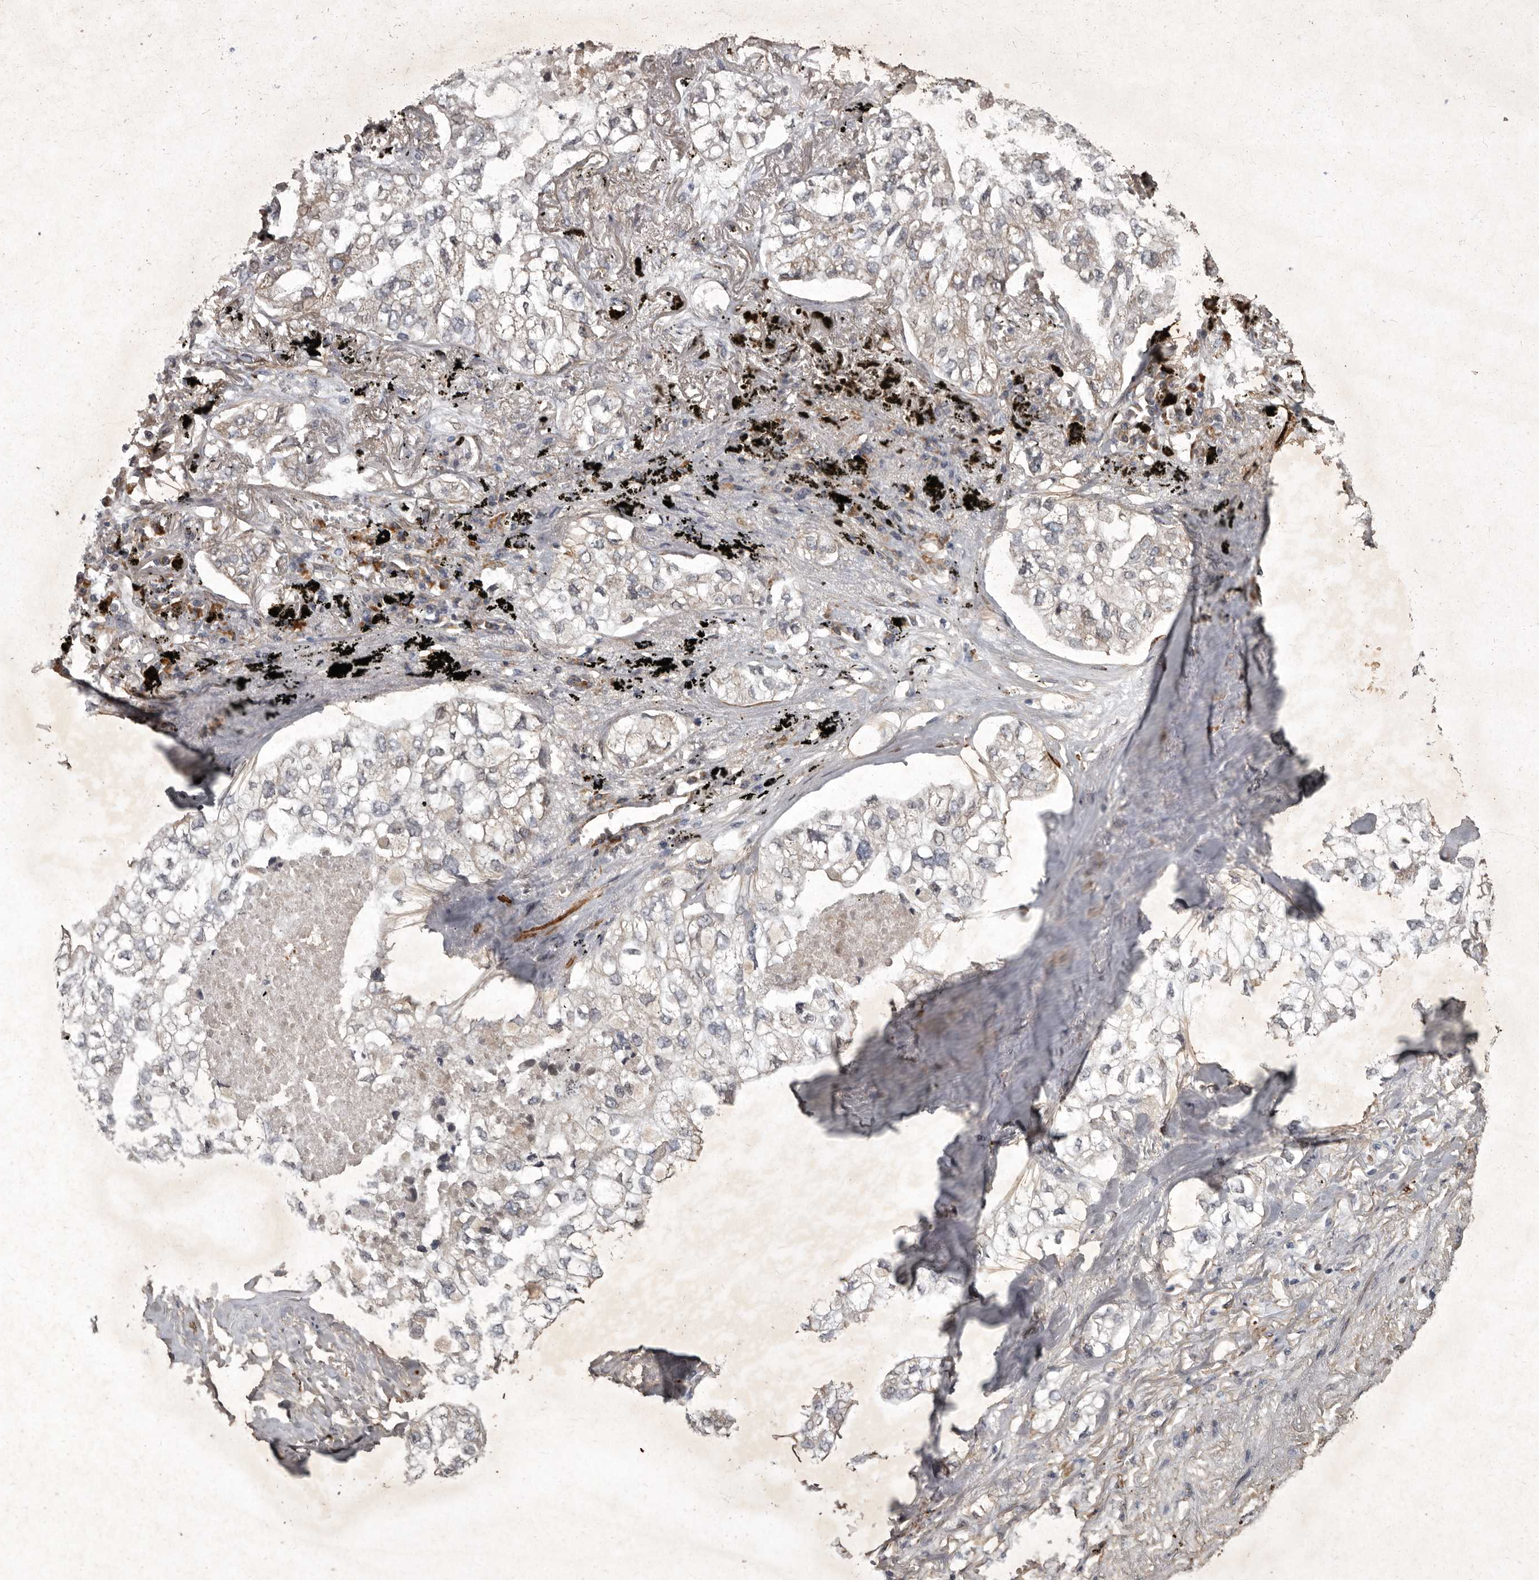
{"staining": {"intensity": "negative", "quantity": "none", "location": "none"}, "tissue": "lung cancer", "cell_type": "Tumor cells", "image_type": "cancer", "snomed": [{"axis": "morphology", "description": "Adenocarcinoma, NOS"}, {"axis": "topography", "description": "Lung"}], "caption": "Tumor cells show no significant protein expression in lung cancer (adenocarcinoma).", "gene": "MRPS15", "patient": {"sex": "male", "age": 65}}